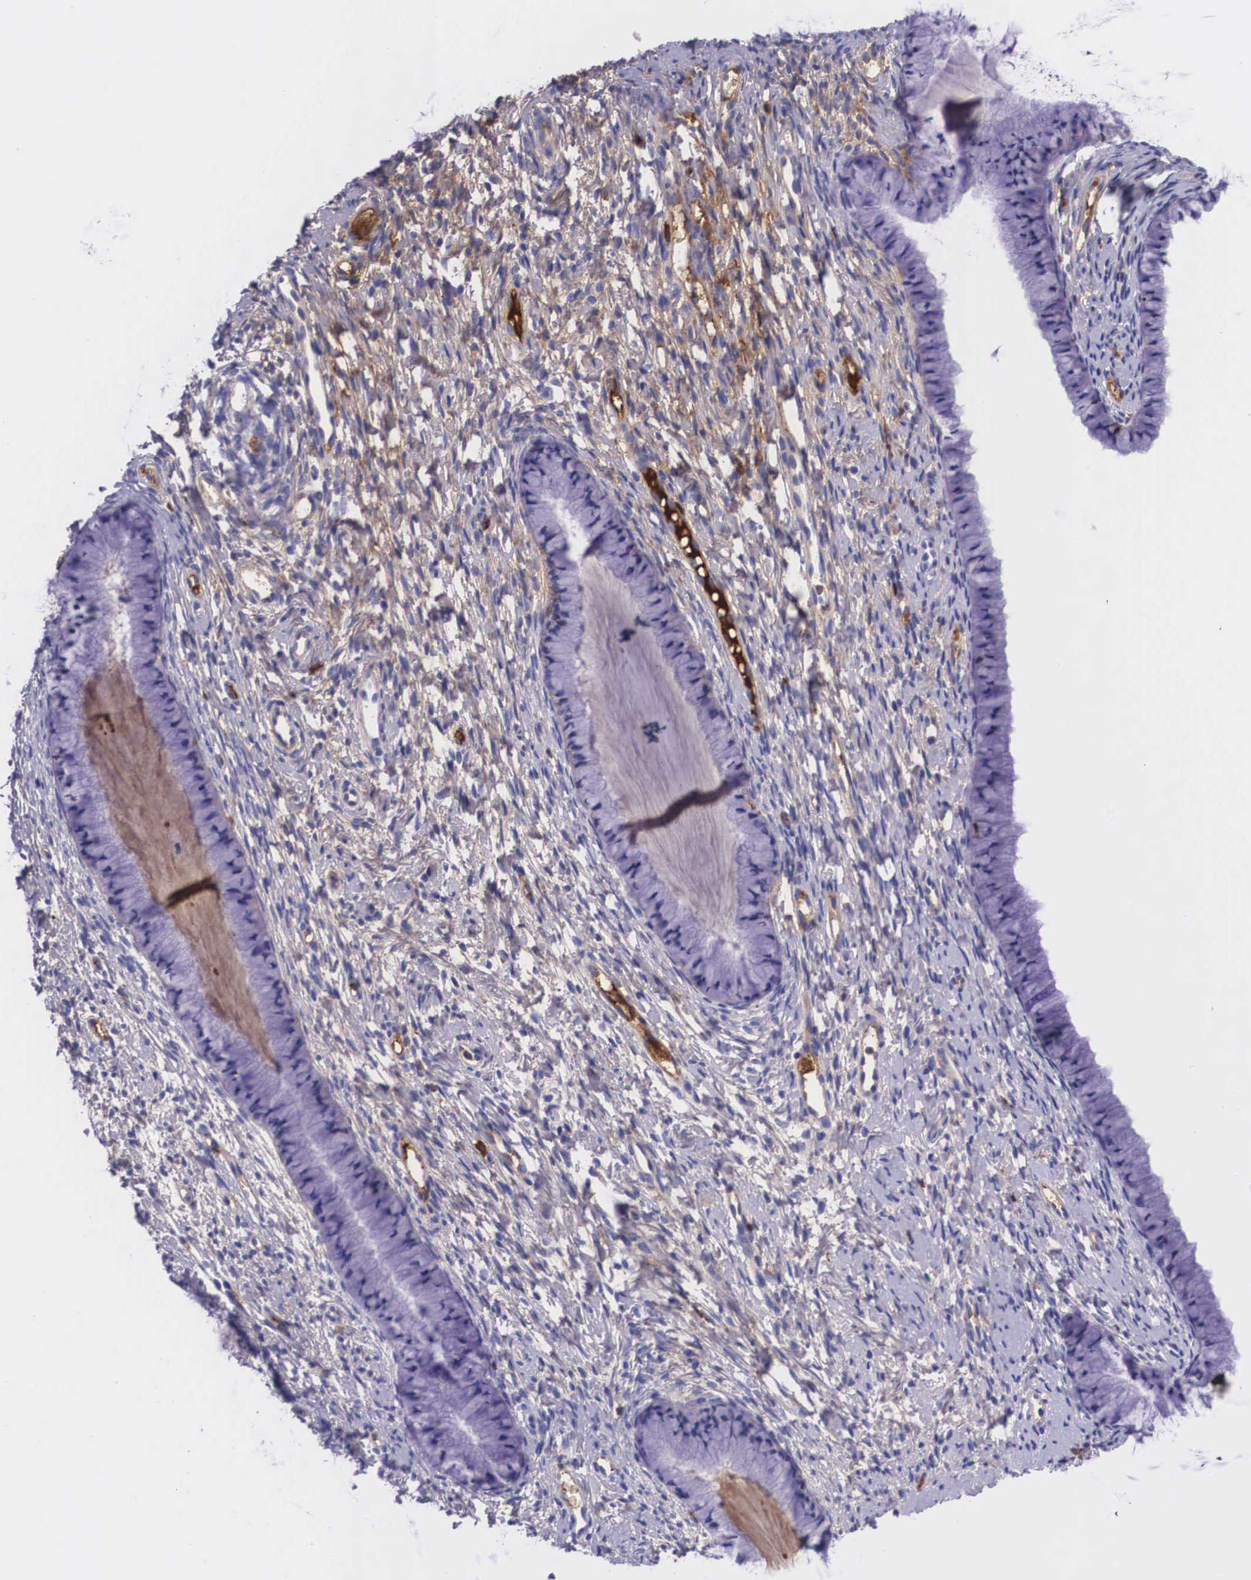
{"staining": {"intensity": "negative", "quantity": "none", "location": "none"}, "tissue": "cervix", "cell_type": "Glandular cells", "image_type": "normal", "snomed": [{"axis": "morphology", "description": "Normal tissue, NOS"}, {"axis": "topography", "description": "Cervix"}], "caption": "Immunohistochemistry (IHC) image of normal cervix: human cervix stained with DAB (3,3'-diaminobenzidine) reveals no significant protein expression in glandular cells.", "gene": "PLG", "patient": {"sex": "female", "age": 82}}